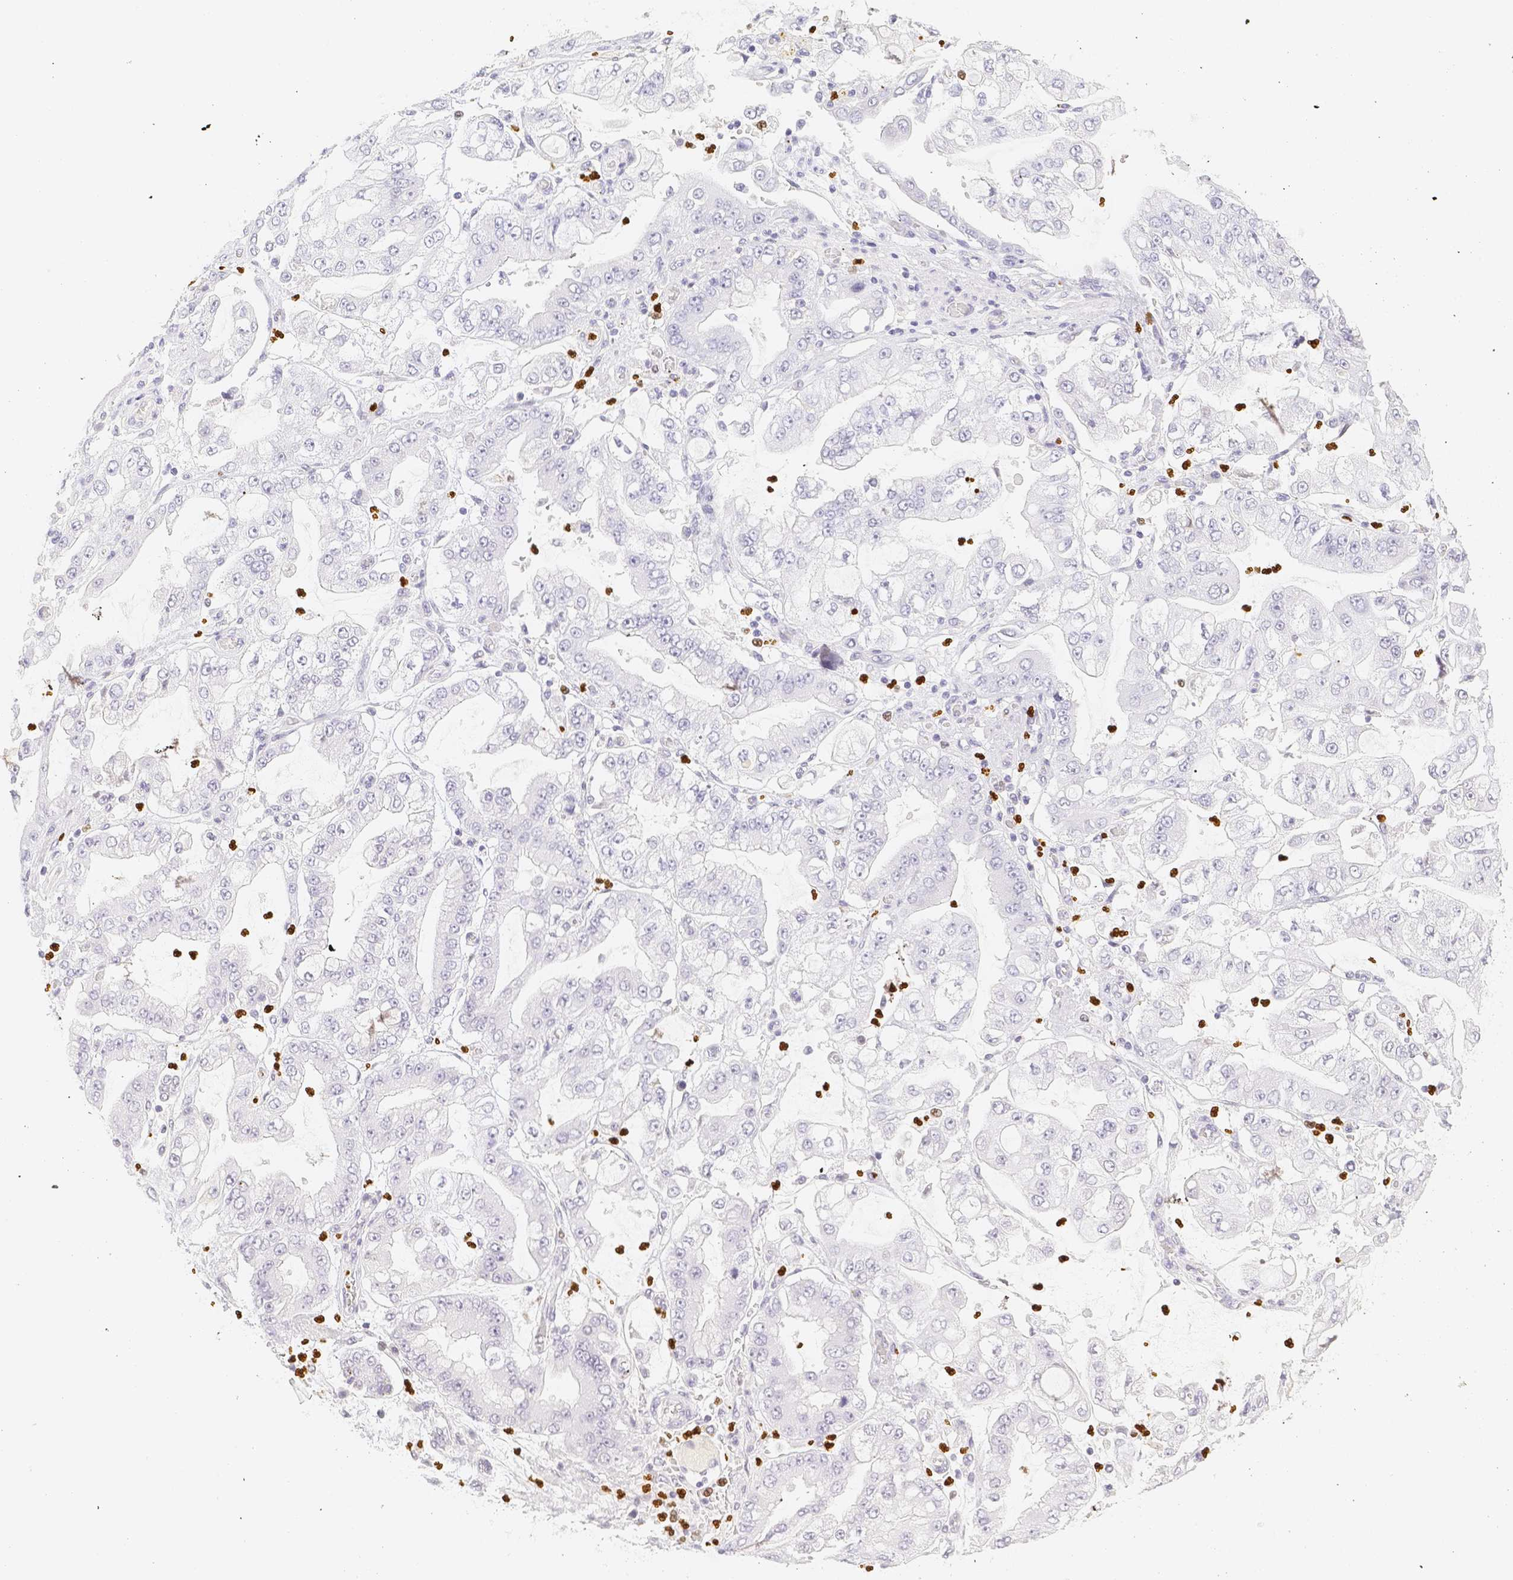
{"staining": {"intensity": "negative", "quantity": "none", "location": "none"}, "tissue": "stomach cancer", "cell_type": "Tumor cells", "image_type": "cancer", "snomed": [{"axis": "morphology", "description": "Adenocarcinoma, NOS"}, {"axis": "topography", "description": "Stomach"}], "caption": "DAB immunohistochemical staining of adenocarcinoma (stomach) demonstrates no significant positivity in tumor cells.", "gene": "PADI4", "patient": {"sex": "male", "age": 76}}